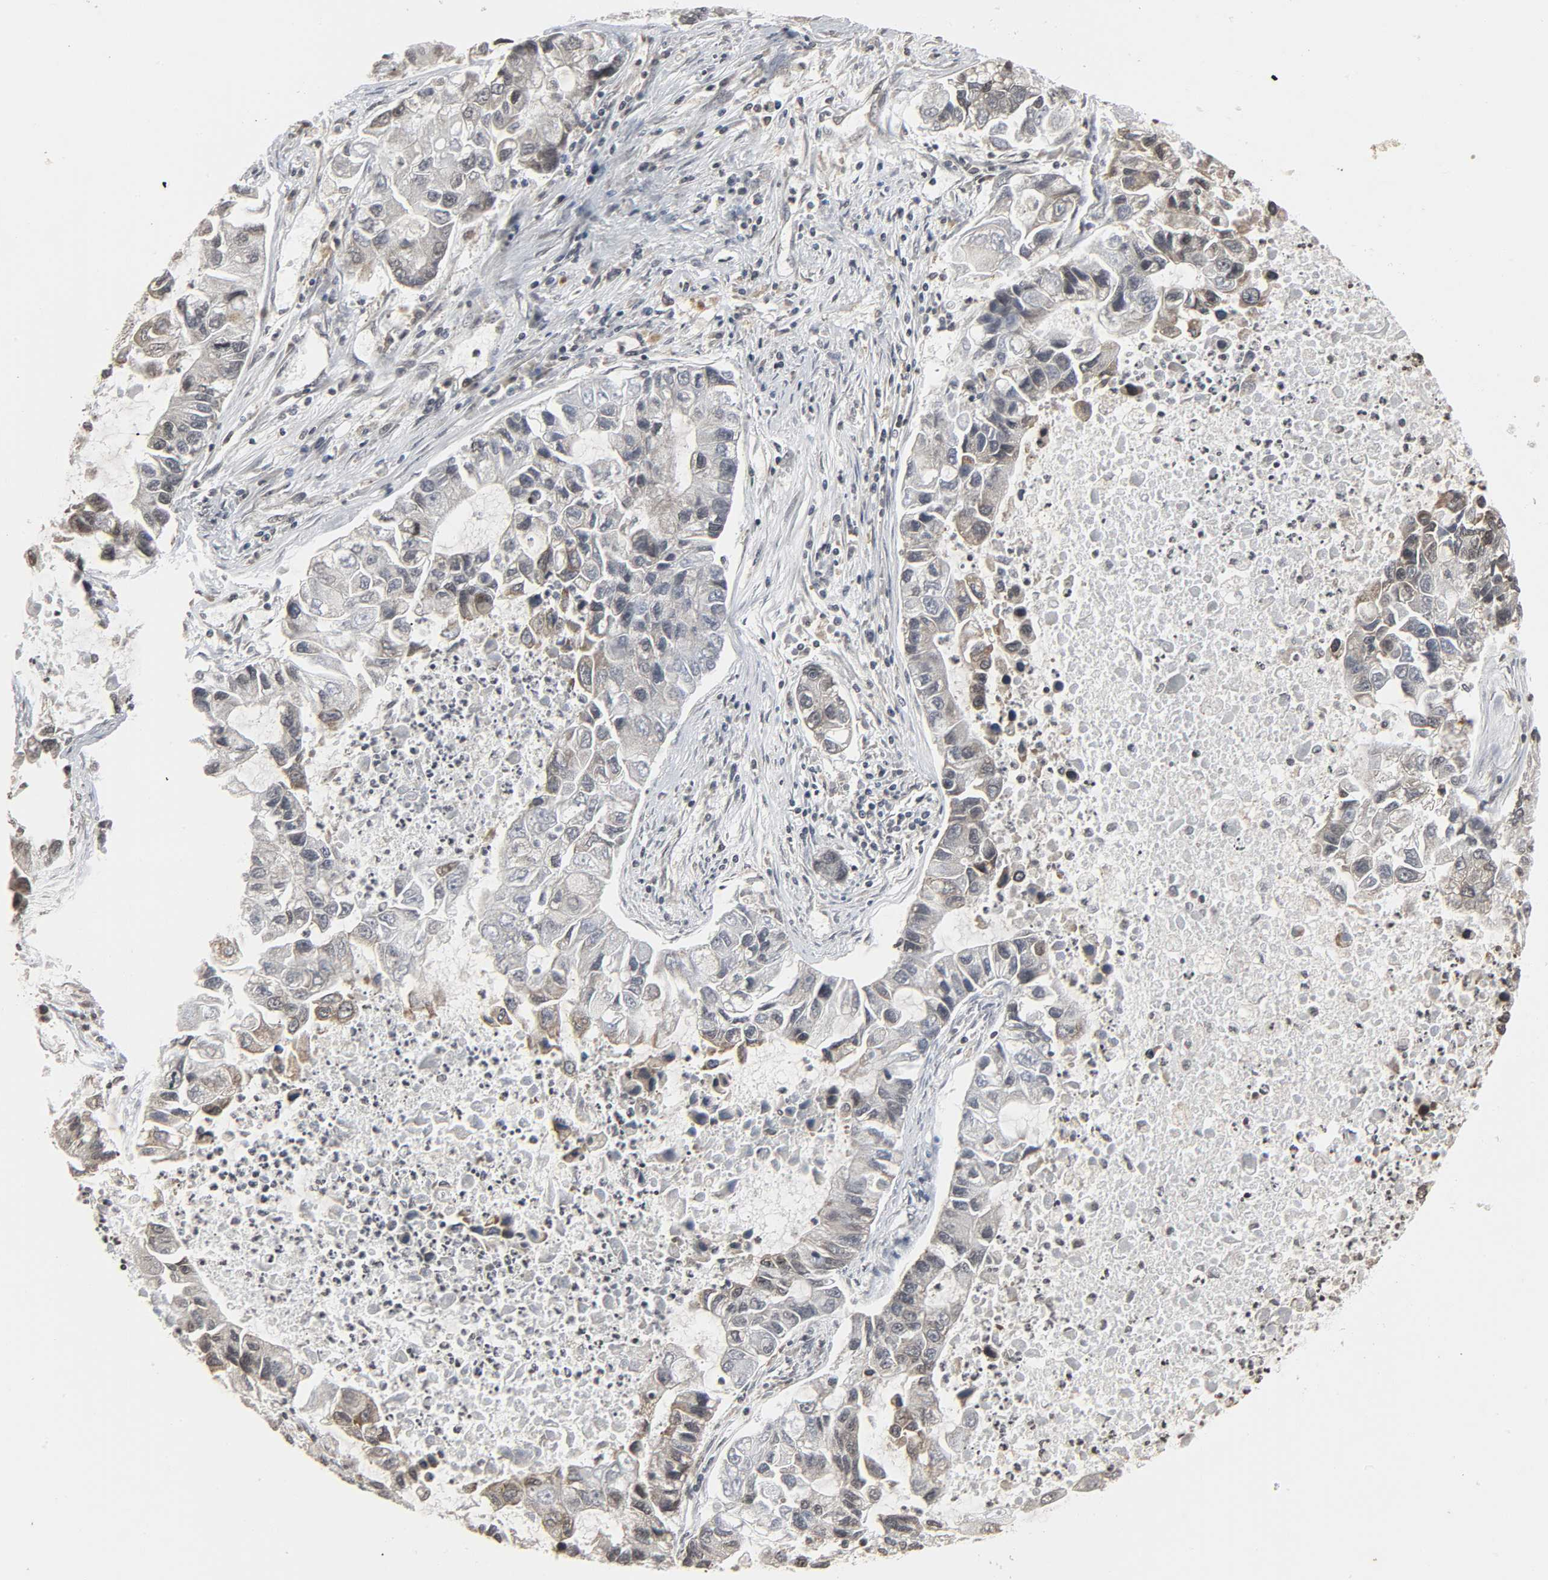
{"staining": {"intensity": "weak", "quantity": "25%-75%", "location": "cytoplasmic/membranous"}, "tissue": "lung cancer", "cell_type": "Tumor cells", "image_type": "cancer", "snomed": [{"axis": "morphology", "description": "Adenocarcinoma, NOS"}, {"axis": "topography", "description": "Lung"}], "caption": "A high-resolution photomicrograph shows IHC staining of lung cancer (adenocarcinoma), which reveals weak cytoplasmic/membranous staining in approximately 25%-75% of tumor cells. Nuclei are stained in blue.", "gene": "XRCC1", "patient": {"sex": "female", "age": 51}}